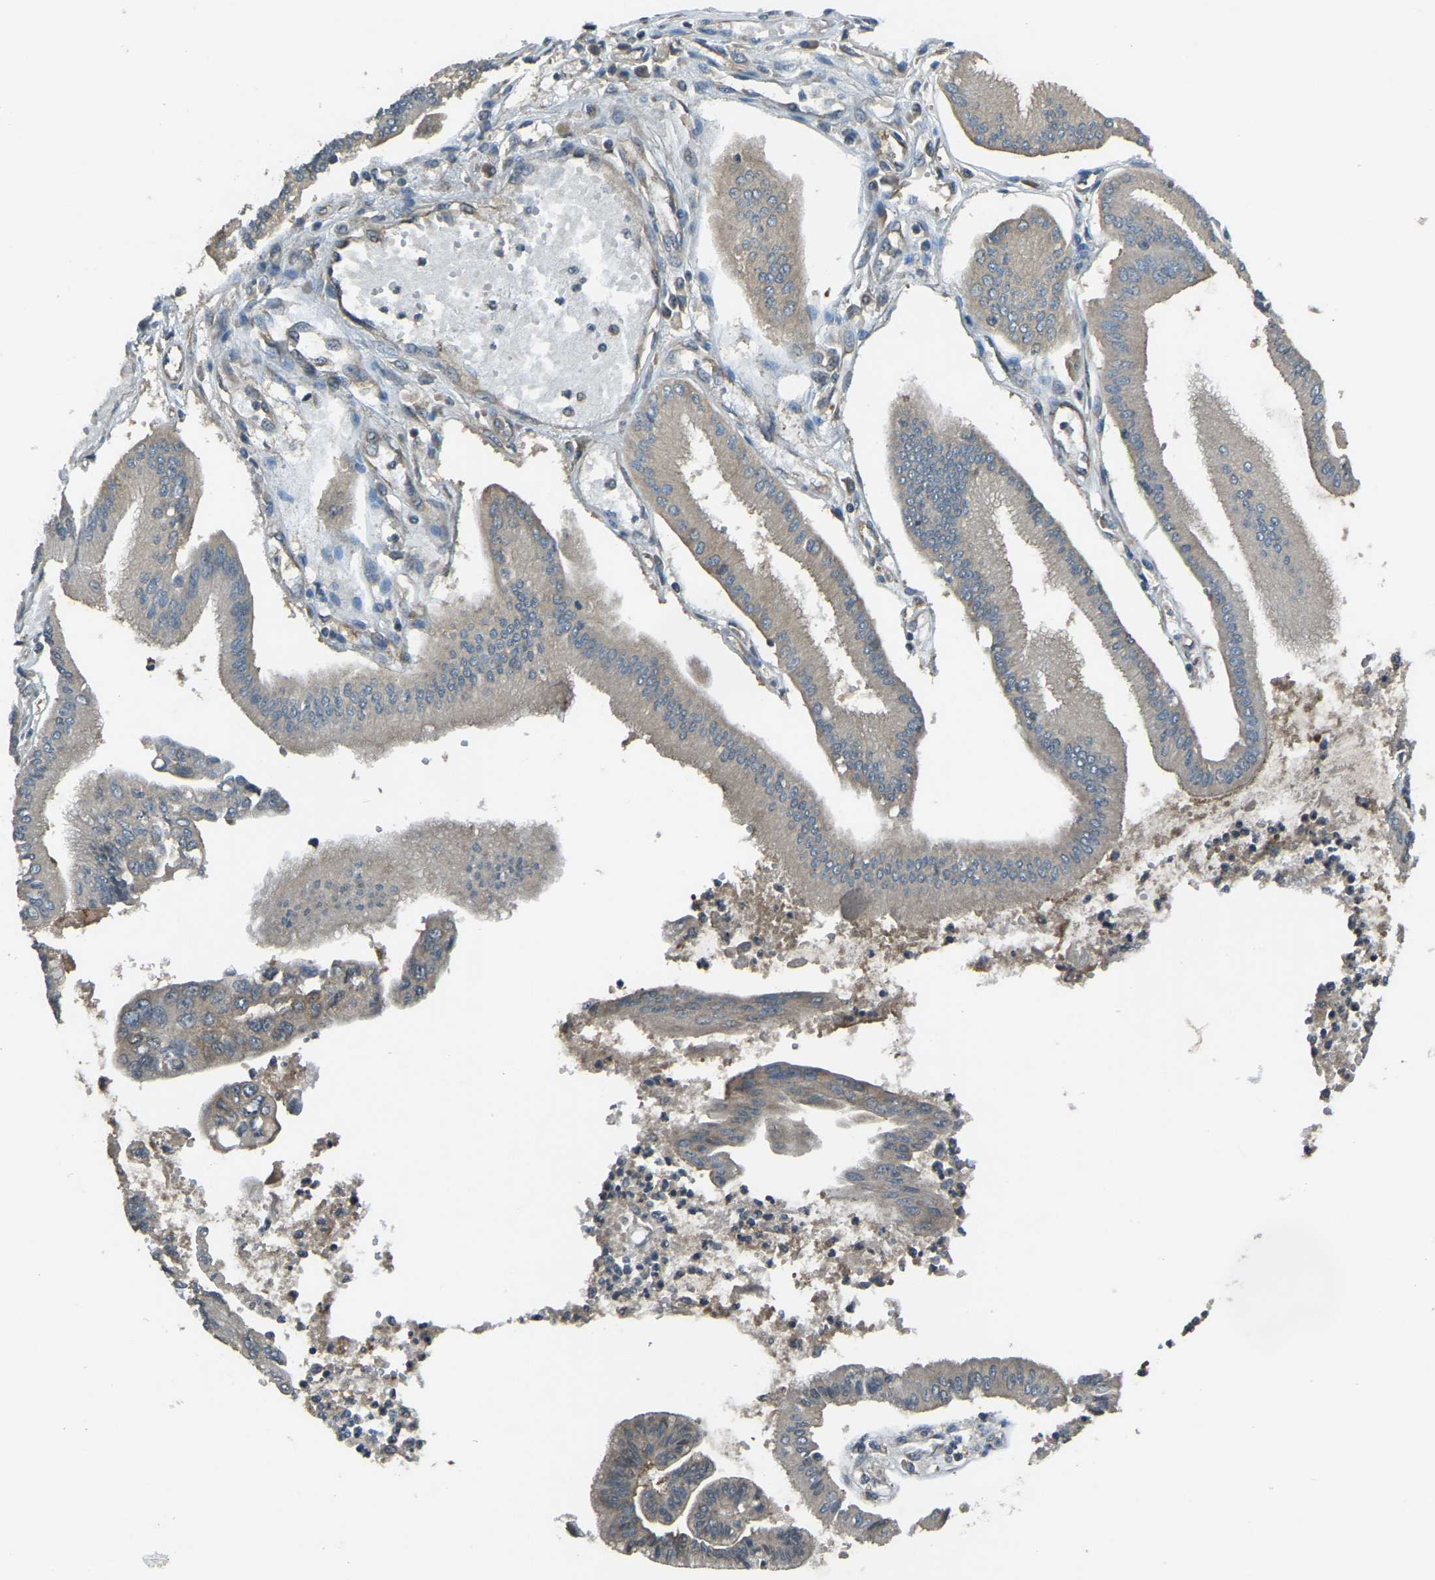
{"staining": {"intensity": "weak", "quantity": ">75%", "location": "cytoplasmic/membranous"}, "tissue": "pancreatic cancer", "cell_type": "Tumor cells", "image_type": "cancer", "snomed": [{"axis": "morphology", "description": "Adenocarcinoma, NOS"}, {"axis": "topography", "description": "Pancreas"}], "caption": "Protein expression analysis of human pancreatic cancer (adenocarcinoma) reveals weak cytoplasmic/membranous staining in about >75% of tumor cells.", "gene": "AIMP1", "patient": {"sex": "male", "age": 56}}